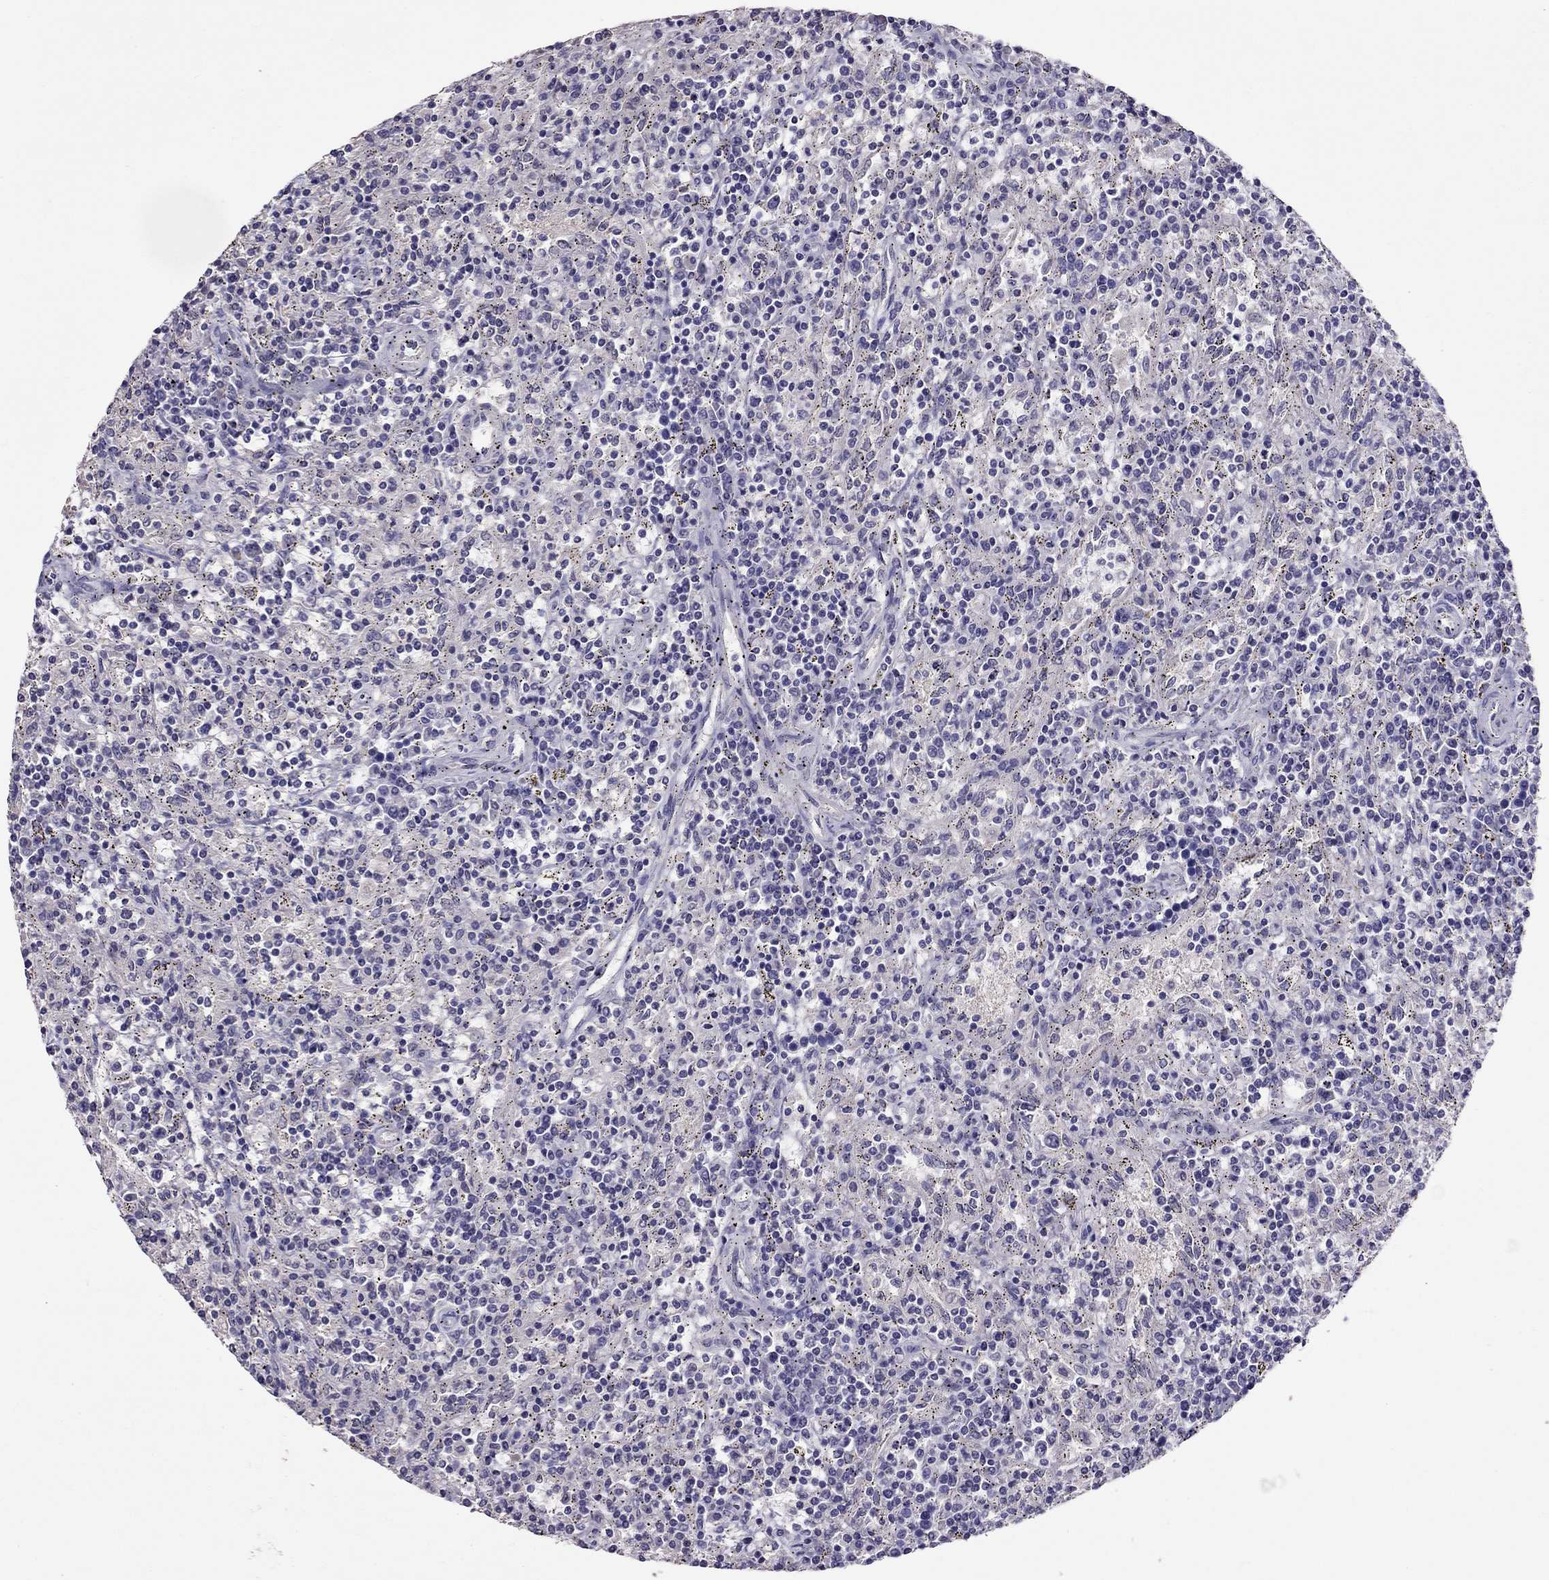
{"staining": {"intensity": "negative", "quantity": "none", "location": "none"}, "tissue": "lymphoma", "cell_type": "Tumor cells", "image_type": "cancer", "snomed": [{"axis": "morphology", "description": "Malignant lymphoma, non-Hodgkin's type, Low grade"}, {"axis": "topography", "description": "Spleen"}], "caption": "A high-resolution micrograph shows immunohistochemistry (IHC) staining of low-grade malignant lymphoma, non-Hodgkin's type, which shows no significant positivity in tumor cells.", "gene": "LRRC46", "patient": {"sex": "male", "age": 62}}